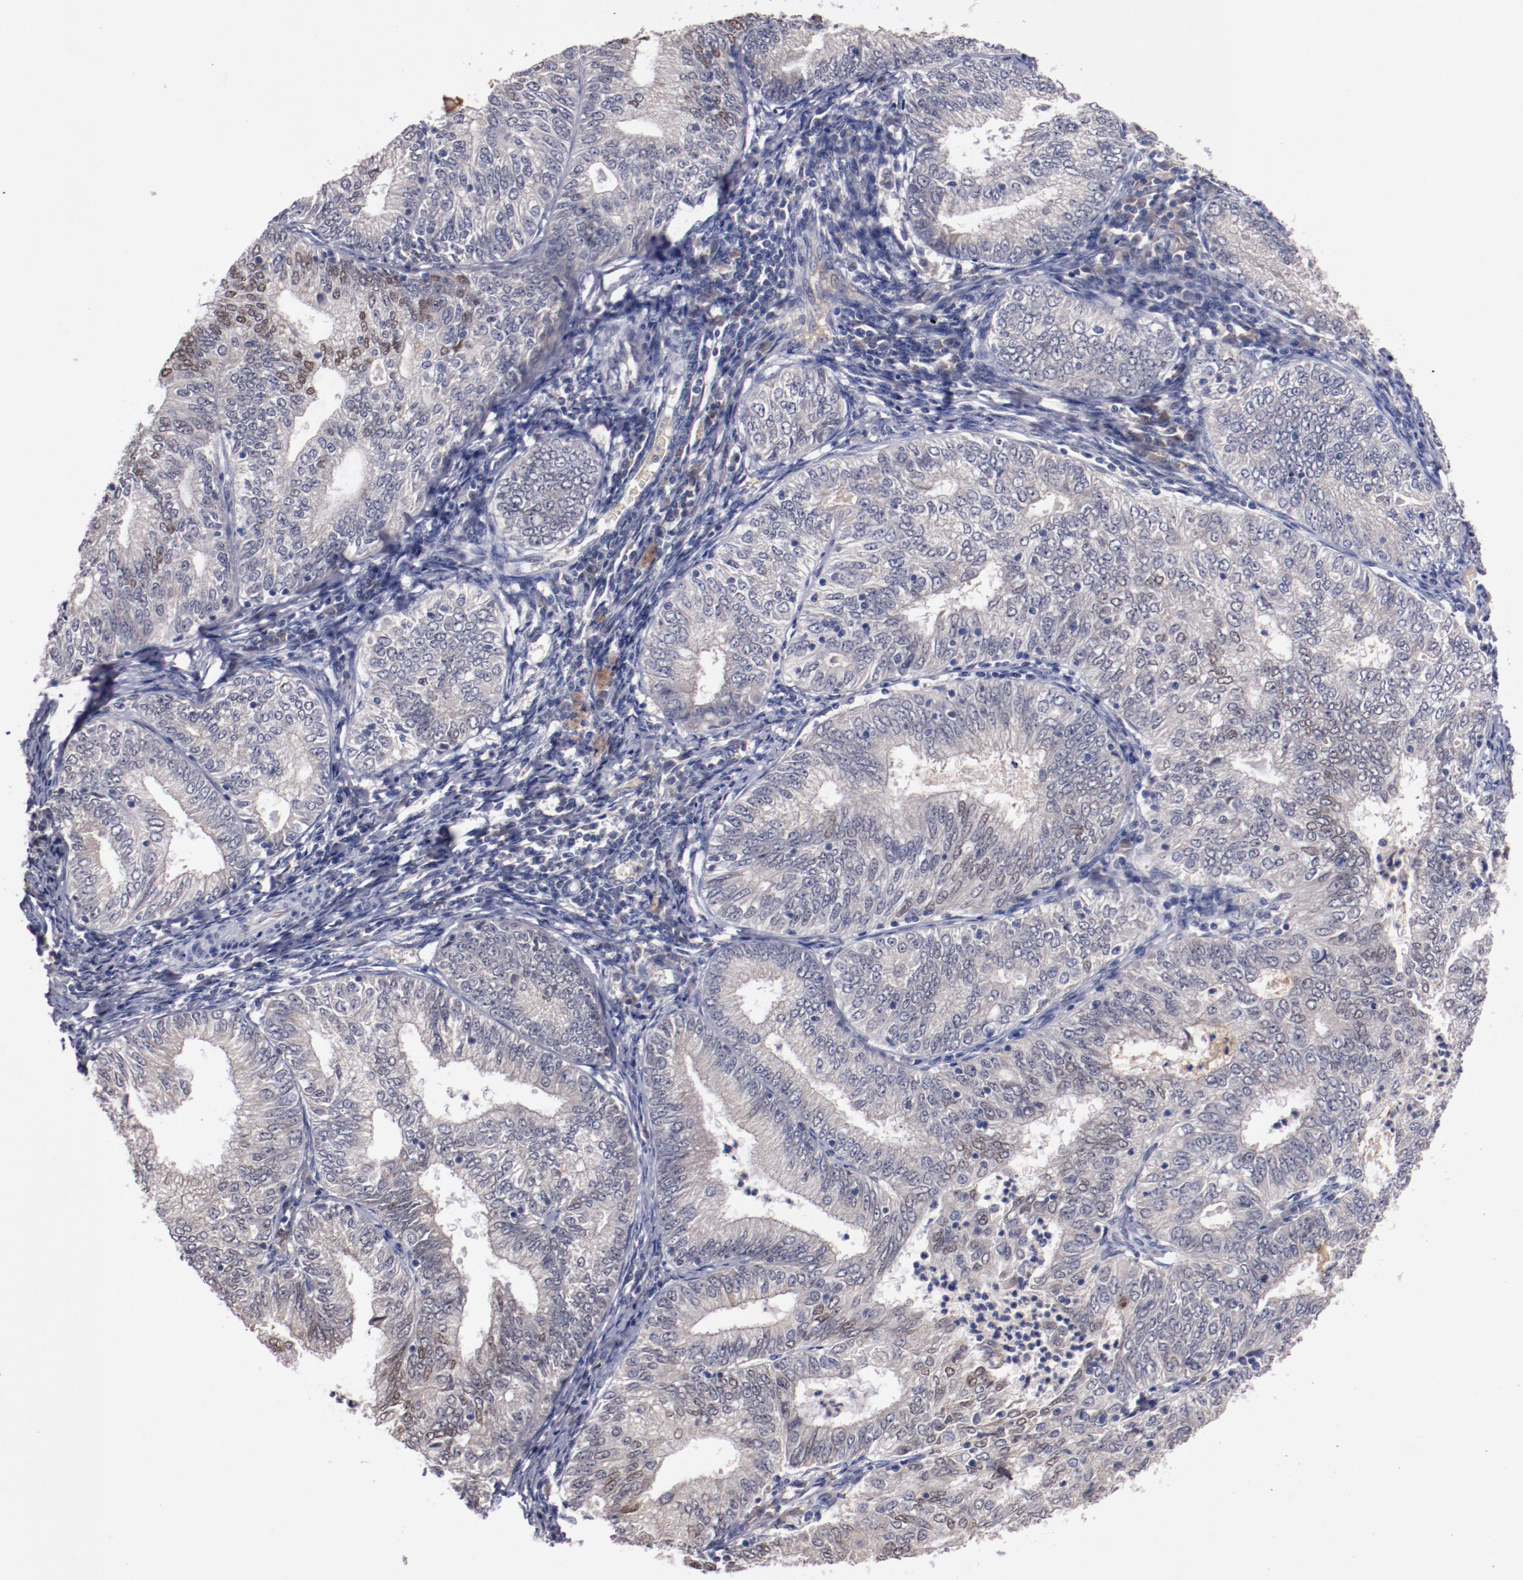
{"staining": {"intensity": "weak", "quantity": "25%-75%", "location": "cytoplasmic/membranous,nuclear"}, "tissue": "endometrial cancer", "cell_type": "Tumor cells", "image_type": "cancer", "snomed": [{"axis": "morphology", "description": "Adenocarcinoma, NOS"}, {"axis": "topography", "description": "Endometrium"}], "caption": "Weak cytoplasmic/membranous and nuclear positivity for a protein is appreciated in about 25%-75% of tumor cells of endometrial cancer (adenocarcinoma) using IHC.", "gene": "FAM81A", "patient": {"sex": "female", "age": 69}}